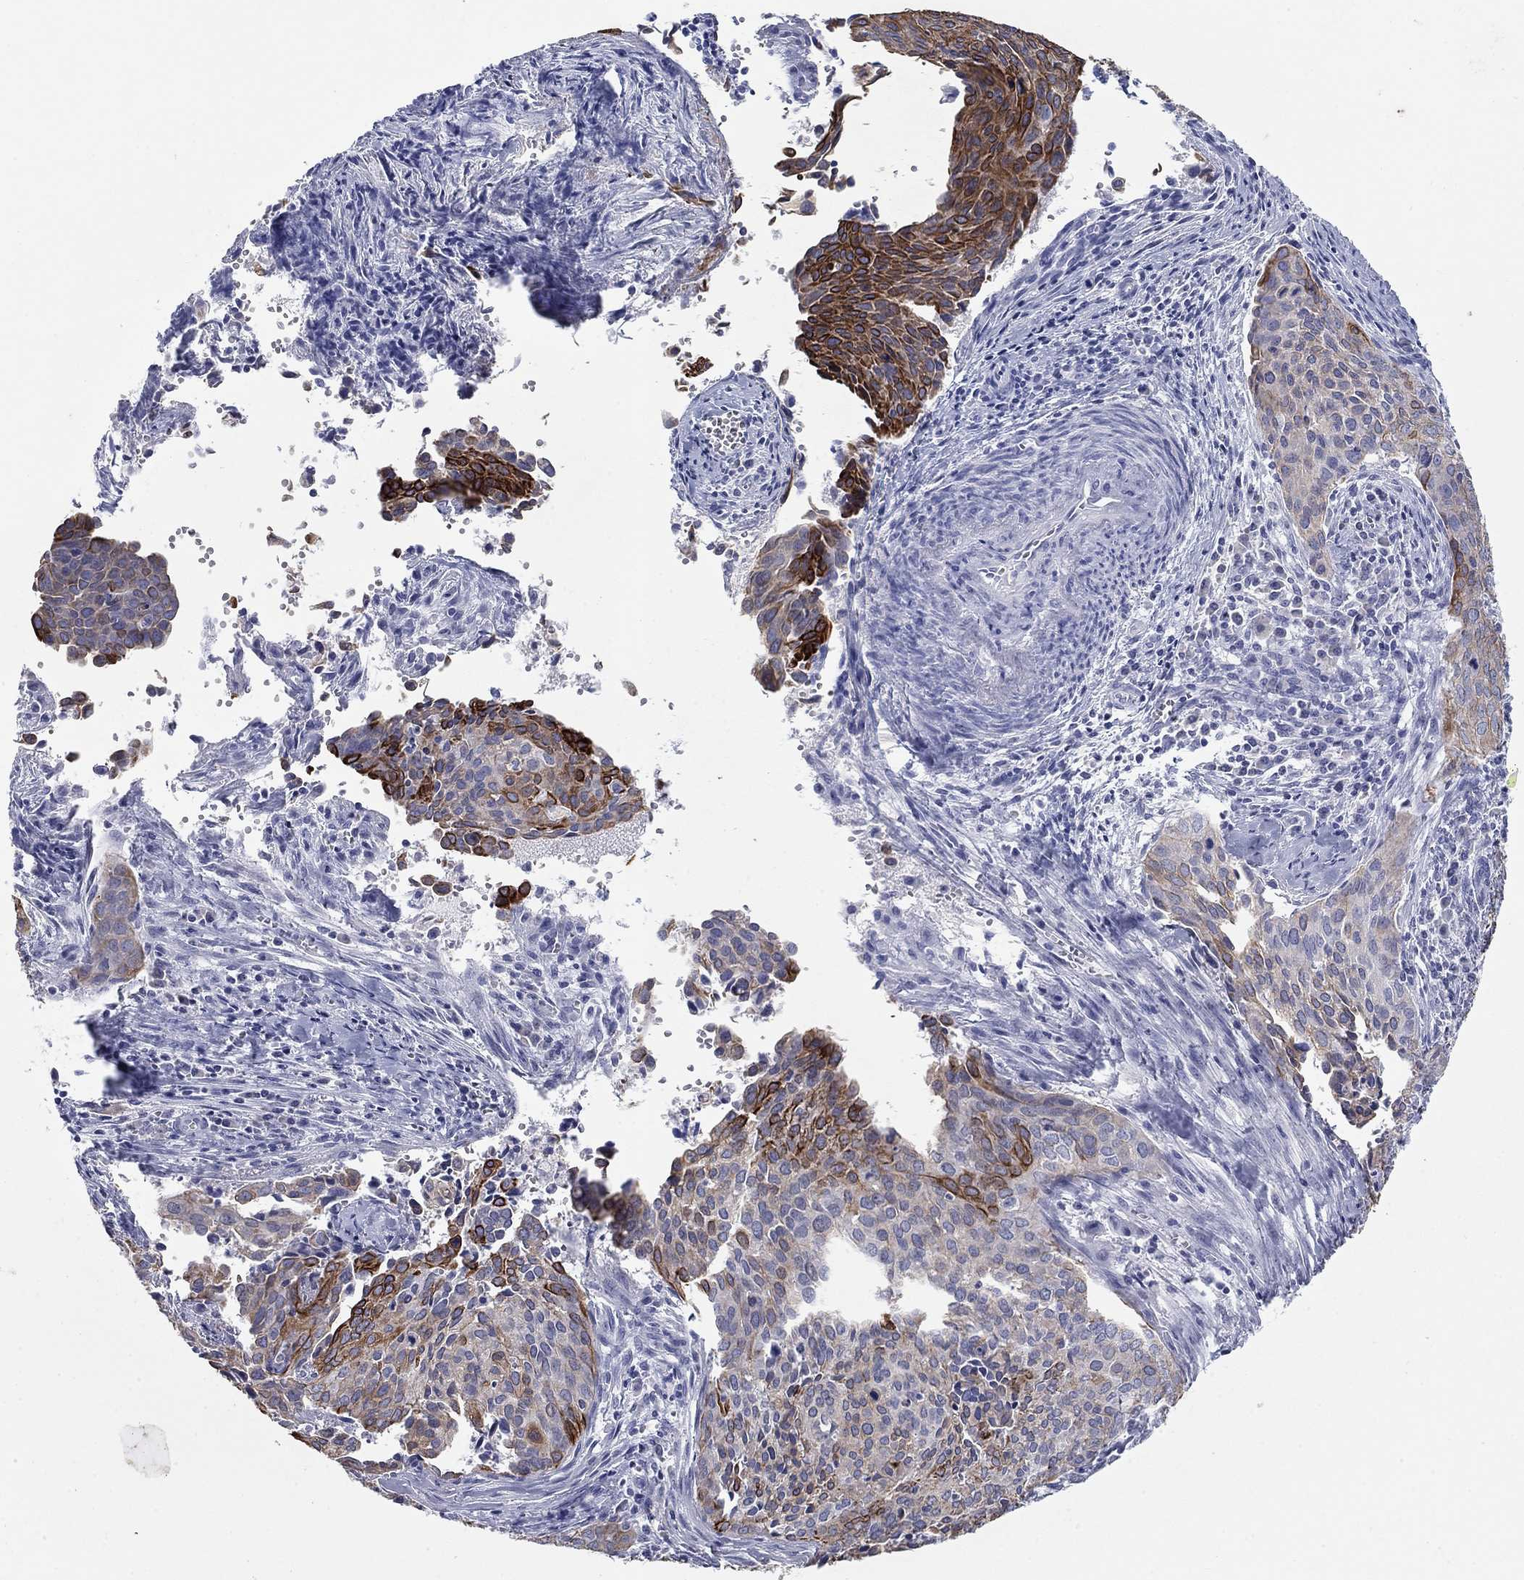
{"staining": {"intensity": "strong", "quantity": "<25%", "location": "cytoplasmic/membranous"}, "tissue": "cervical cancer", "cell_type": "Tumor cells", "image_type": "cancer", "snomed": [{"axis": "morphology", "description": "Squamous cell carcinoma, NOS"}, {"axis": "topography", "description": "Cervix"}], "caption": "An image of cervical cancer stained for a protein exhibits strong cytoplasmic/membranous brown staining in tumor cells.", "gene": "KRT75", "patient": {"sex": "female", "age": 29}}